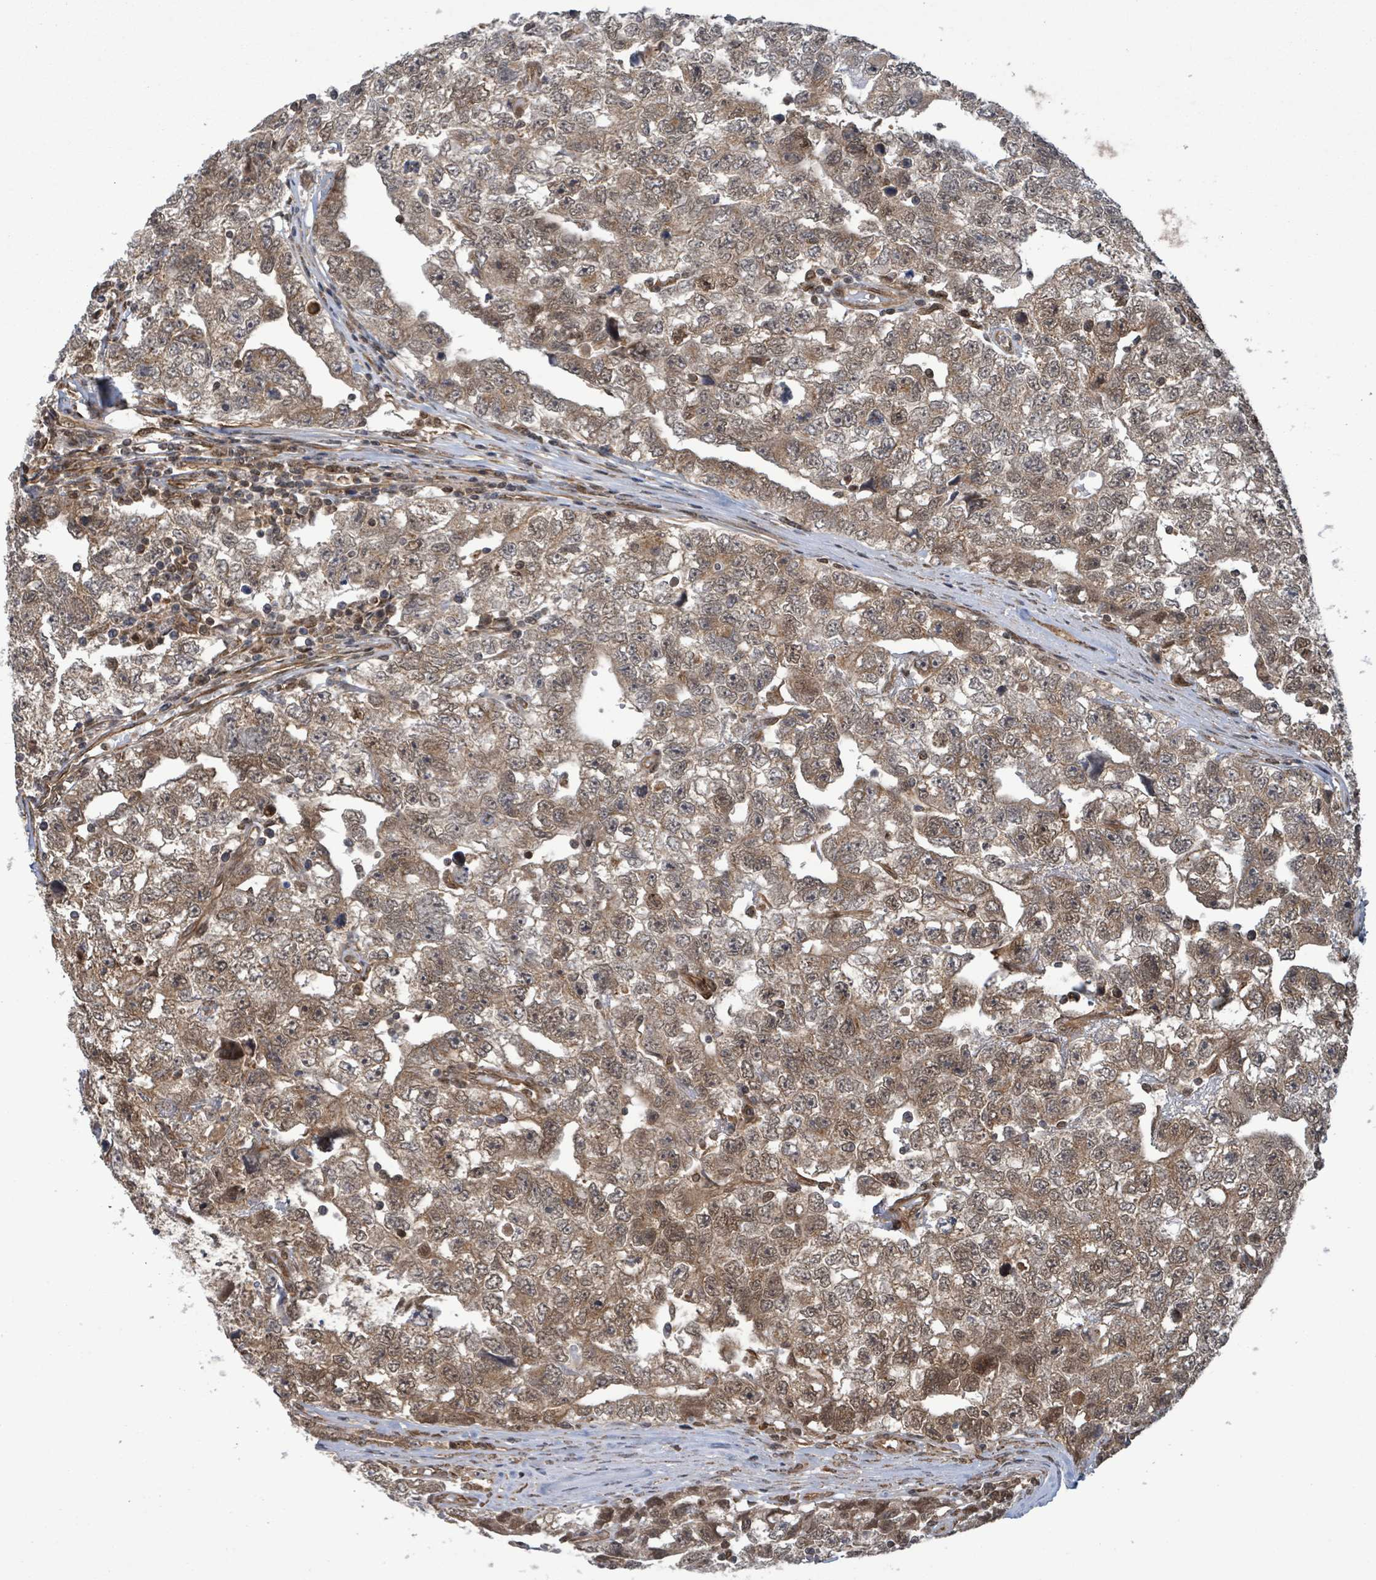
{"staining": {"intensity": "moderate", "quantity": ">75%", "location": "cytoplasmic/membranous,nuclear"}, "tissue": "testis cancer", "cell_type": "Tumor cells", "image_type": "cancer", "snomed": [{"axis": "morphology", "description": "Carcinoma, Embryonal, NOS"}, {"axis": "topography", "description": "Testis"}], "caption": "The image demonstrates staining of testis cancer, revealing moderate cytoplasmic/membranous and nuclear protein positivity (brown color) within tumor cells. (brown staining indicates protein expression, while blue staining denotes nuclei).", "gene": "KLC1", "patient": {"sex": "male", "age": 22}}